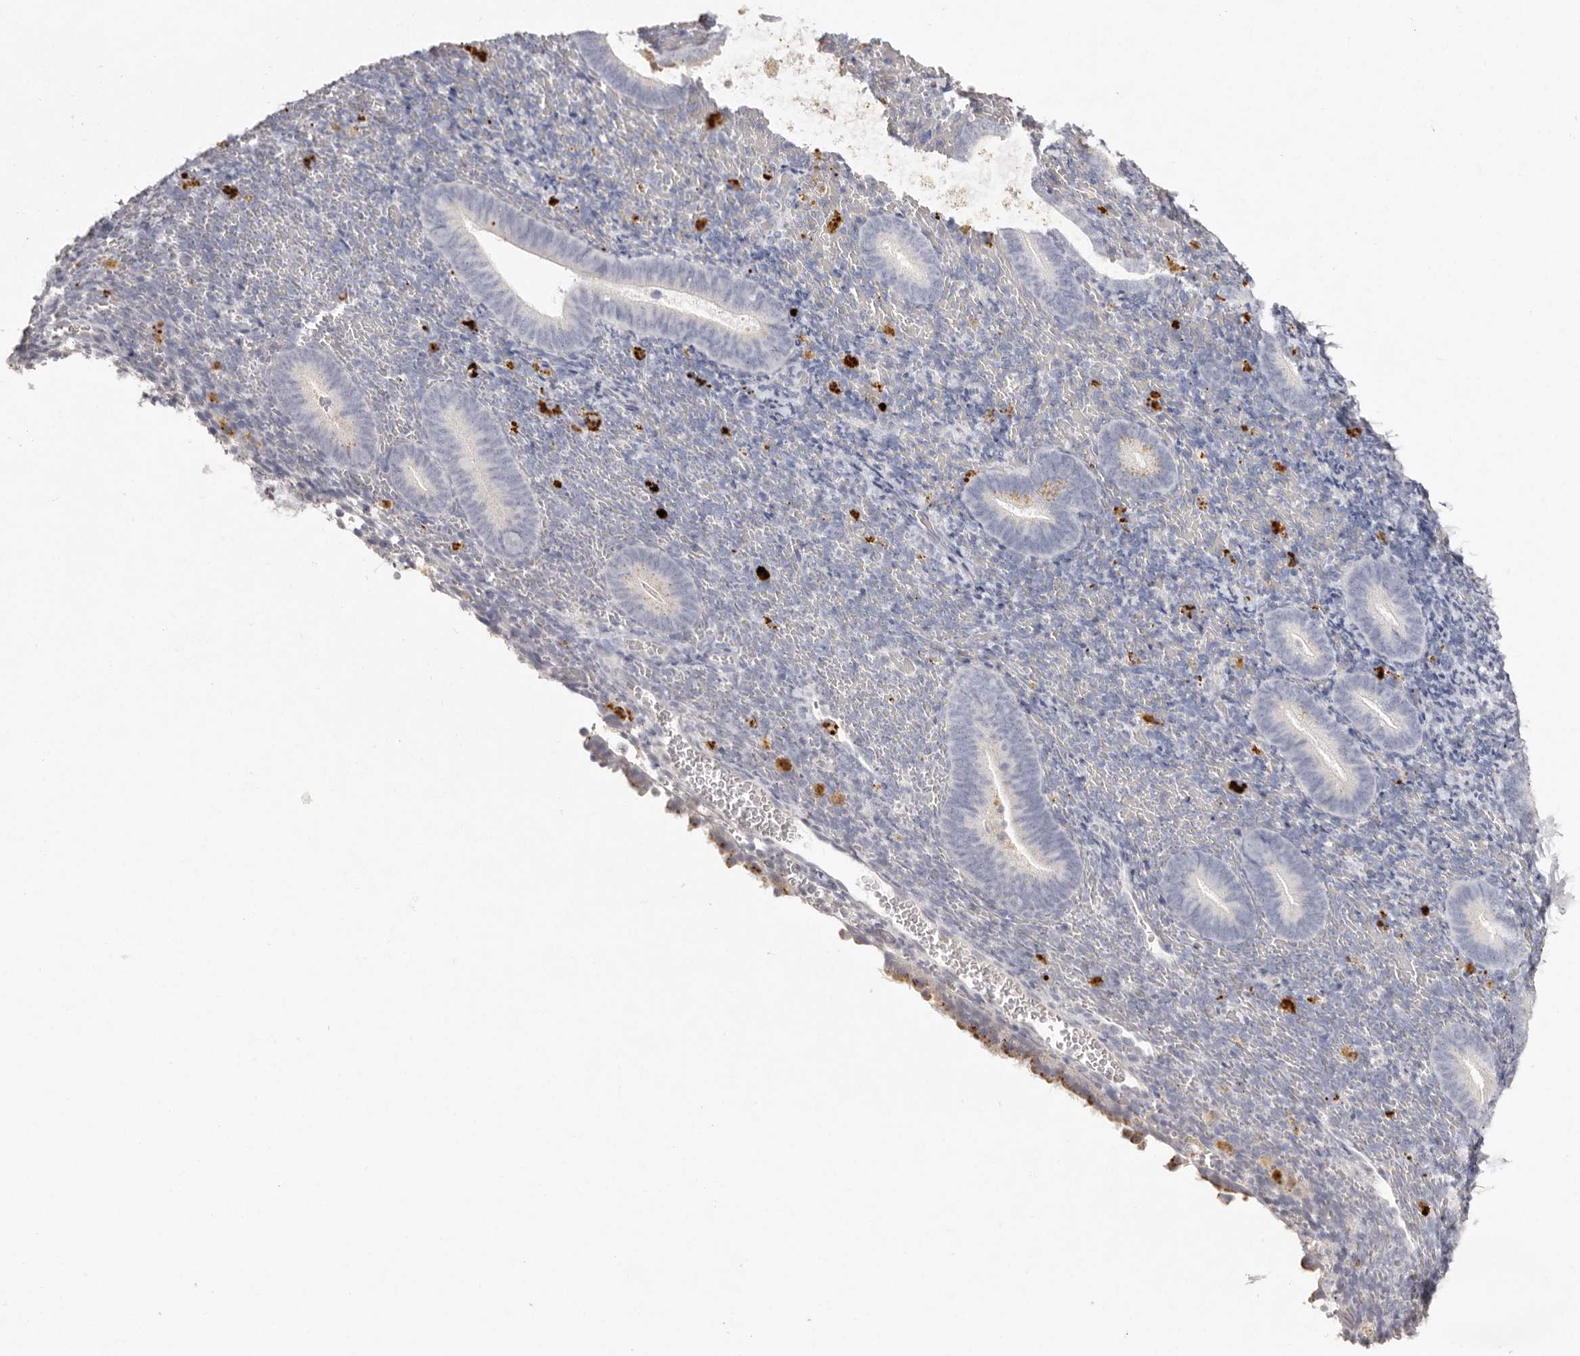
{"staining": {"intensity": "negative", "quantity": "none", "location": "none"}, "tissue": "endometrium", "cell_type": "Cells in endometrial stroma", "image_type": "normal", "snomed": [{"axis": "morphology", "description": "Normal tissue, NOS"}, {"axis": "topography", "description": "Endometrium"}], "caption": "IHC micrograph of normal human endometrium stained for a protein (brown), which exhibits no staining in cells in endometrial stroma. Brightfield microscopy of immunohistochemistry stained with DAB (3,3'-diaminobenzidine) (brown) and hematoxylin (blue), captured at high magnification.", "gene": "FAM185A", "patient": {"sex": "female", "age": 51}}